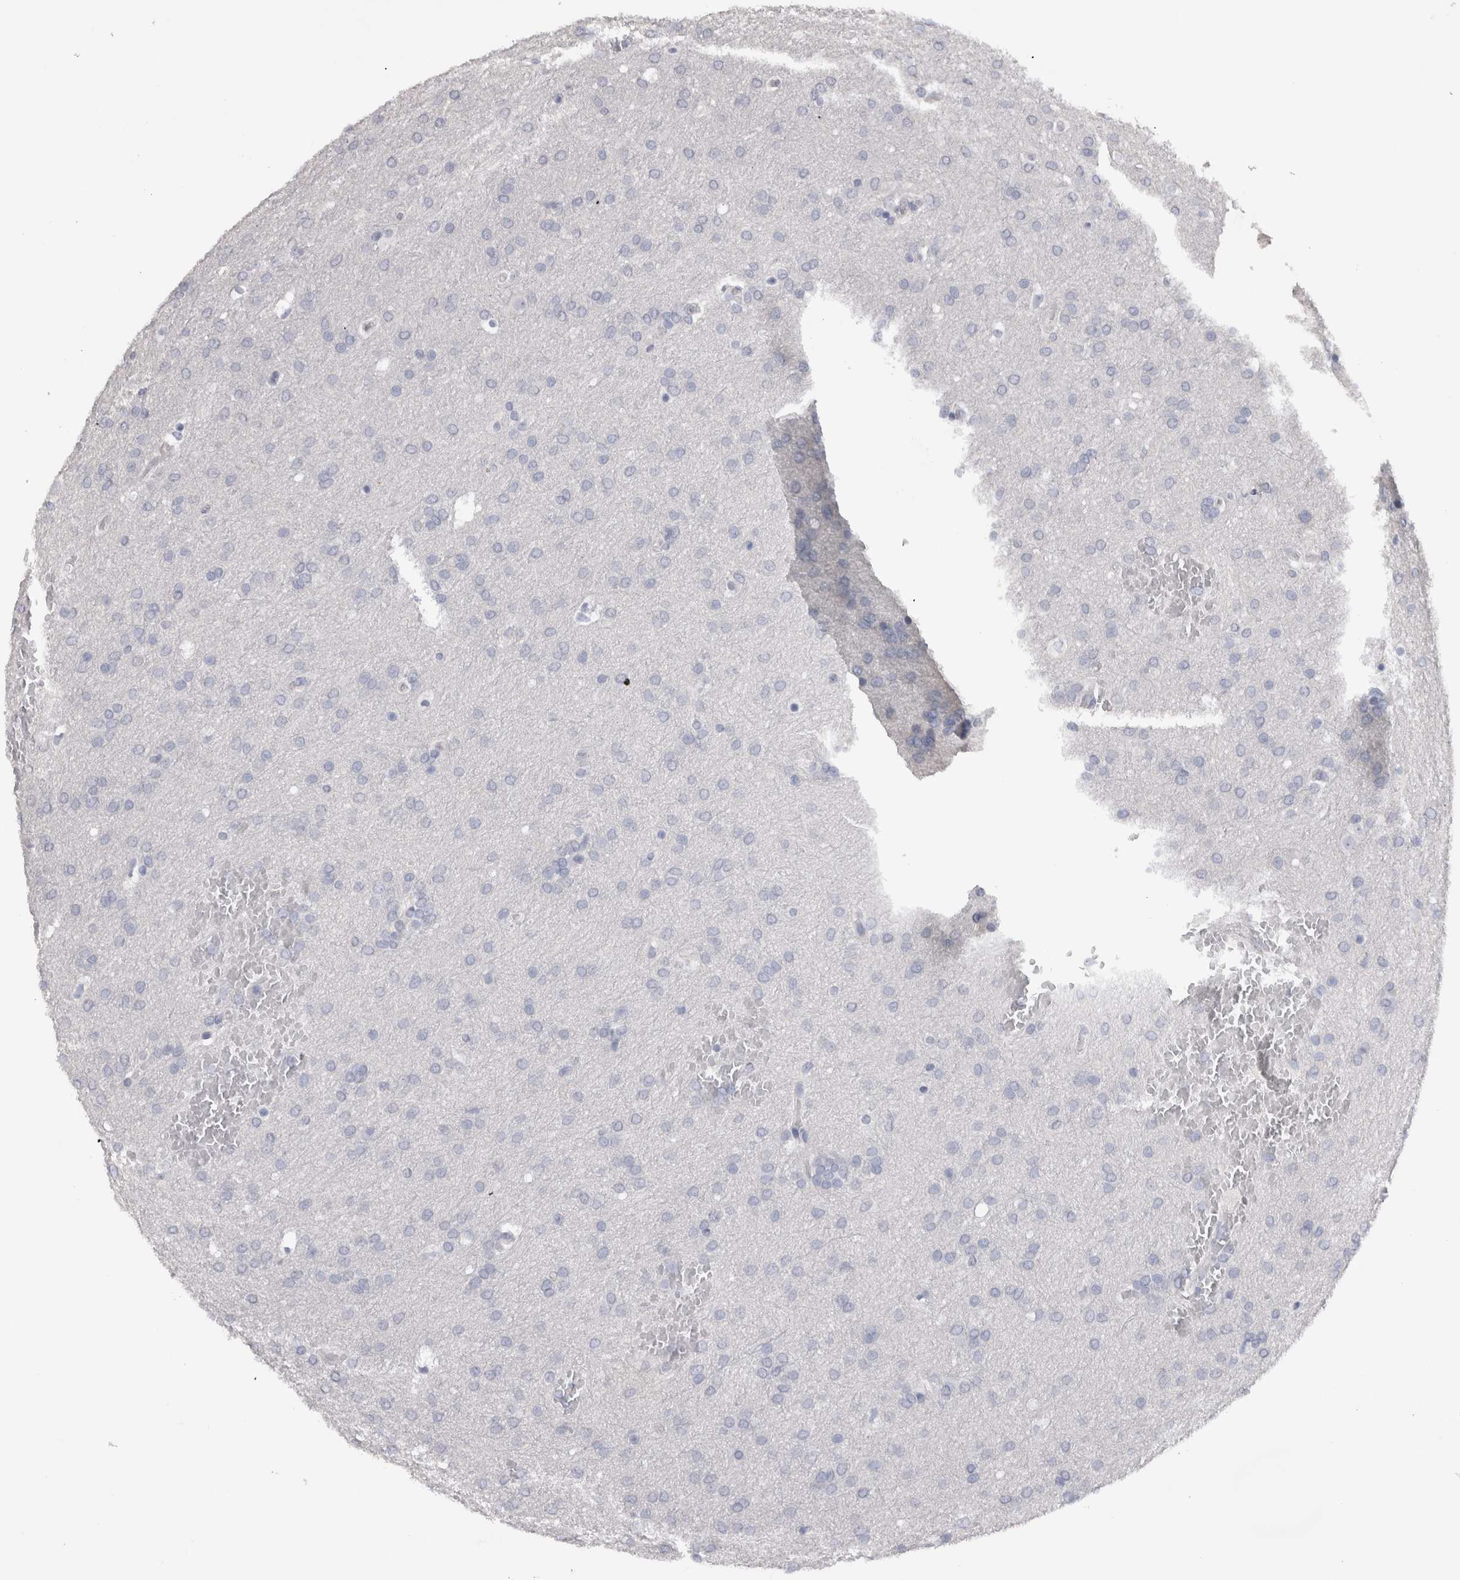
{"staining": {"intensity": "negative", "quantity": "none", "location": "none"}, "tissue": "glioma", "cell_type": "Tumor cells", "image_type": "cancer", "snomed": [{"axis": "morphology", "description": "Glioma, malignant, Low grade"}, {"axis": "topography", "description": "Brain"}], "caption": "There is no significant expression in tumor cells of glioma.", "gene": "ADAM2", "patient": {"sex": "female", "age": 37}}